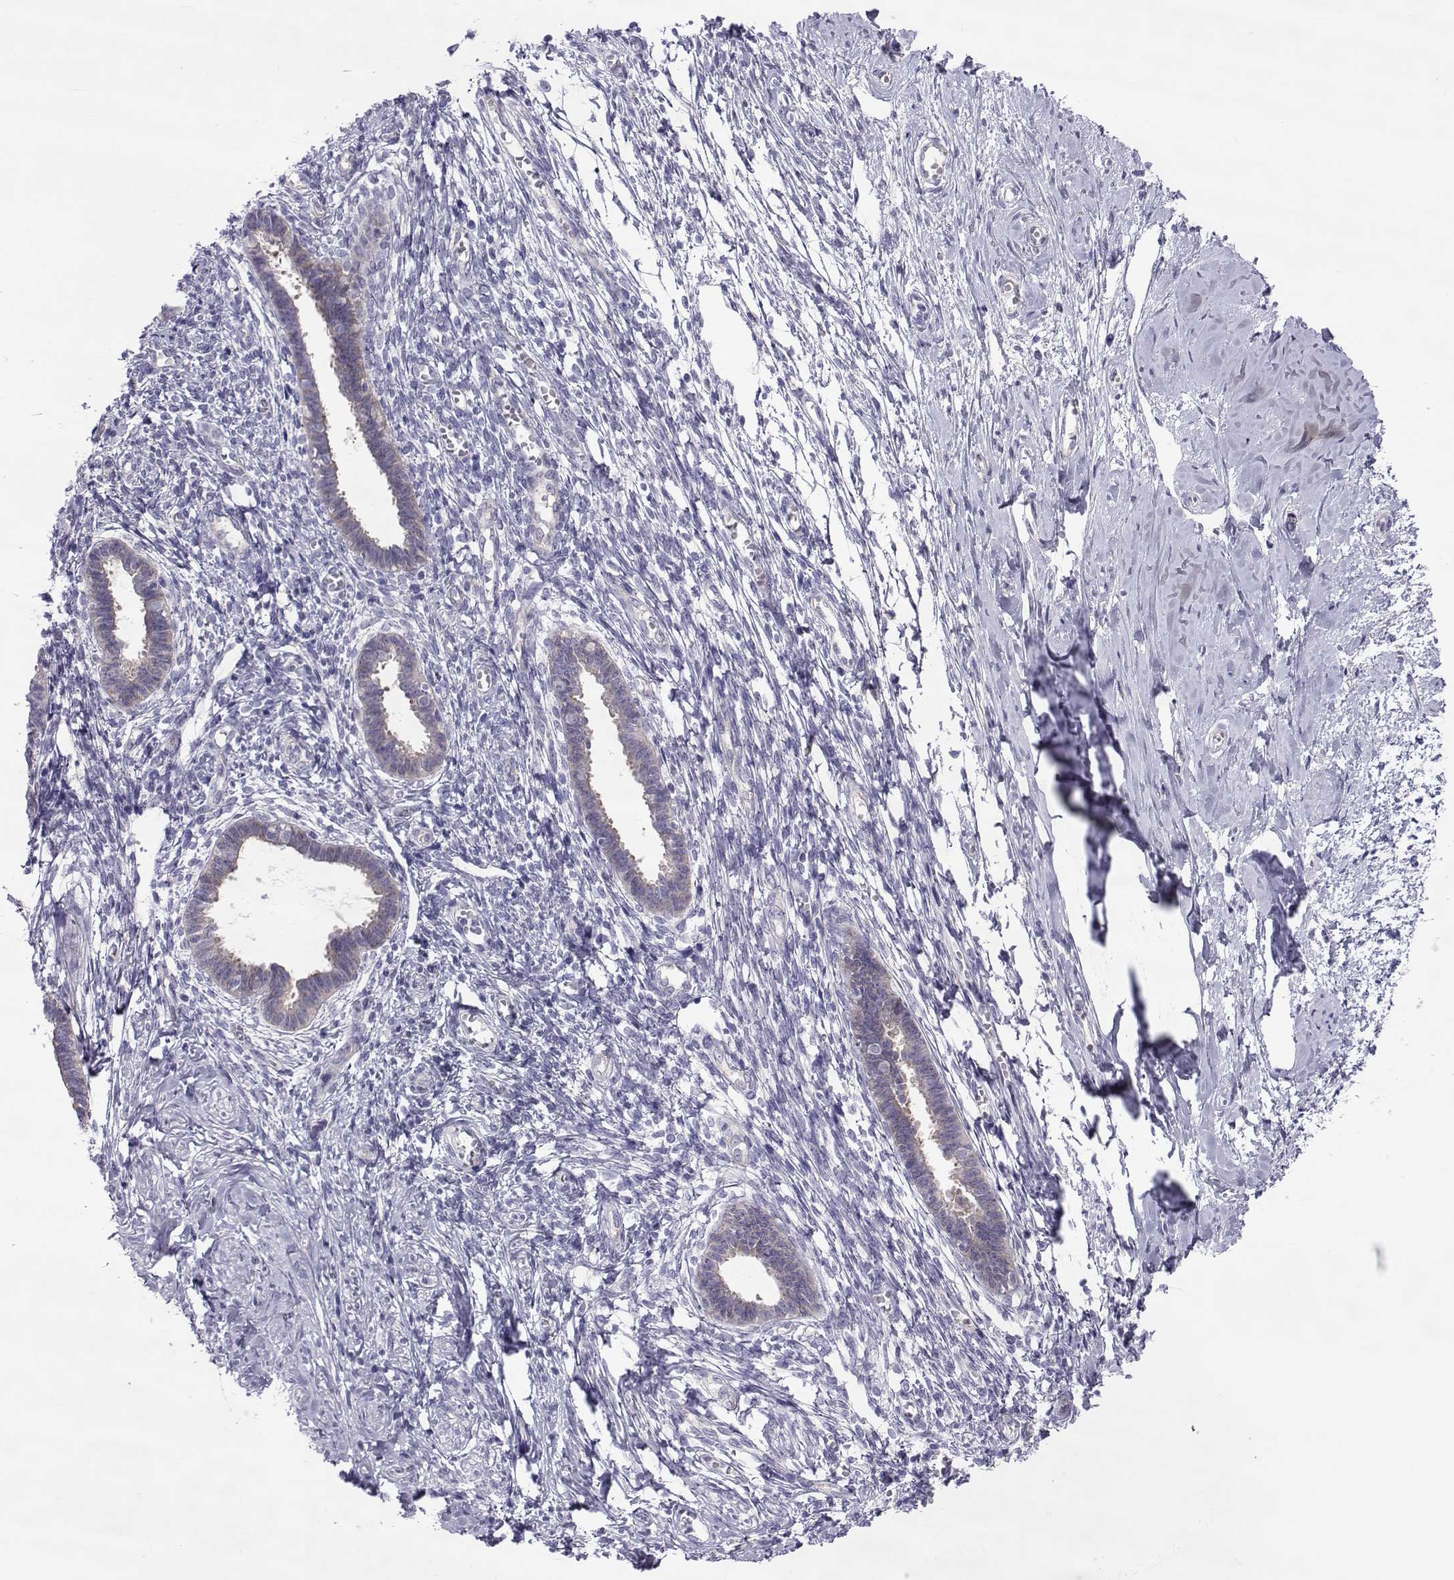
{"staining": {"intensity": "negative", "quantity": "none", "location": "none"}, "tissue": "endometrium", "cell_type": "Cells in endometrial stroma", "image_type": "normal", "snomed": [{"axis": "morphology", "description": "Normal tissue, NOS"}, {"axis": "topography", "description": "Cervix"}, {"axis": "topography", "description": "Endometrium"}], "caption": "Cells in endometrial stroma show no significant protein staining in unremarkable endometrium. Nuclei are stained in blue.", "gene": "COL22A1", "patient": {"sex": "female", "age": 37}}